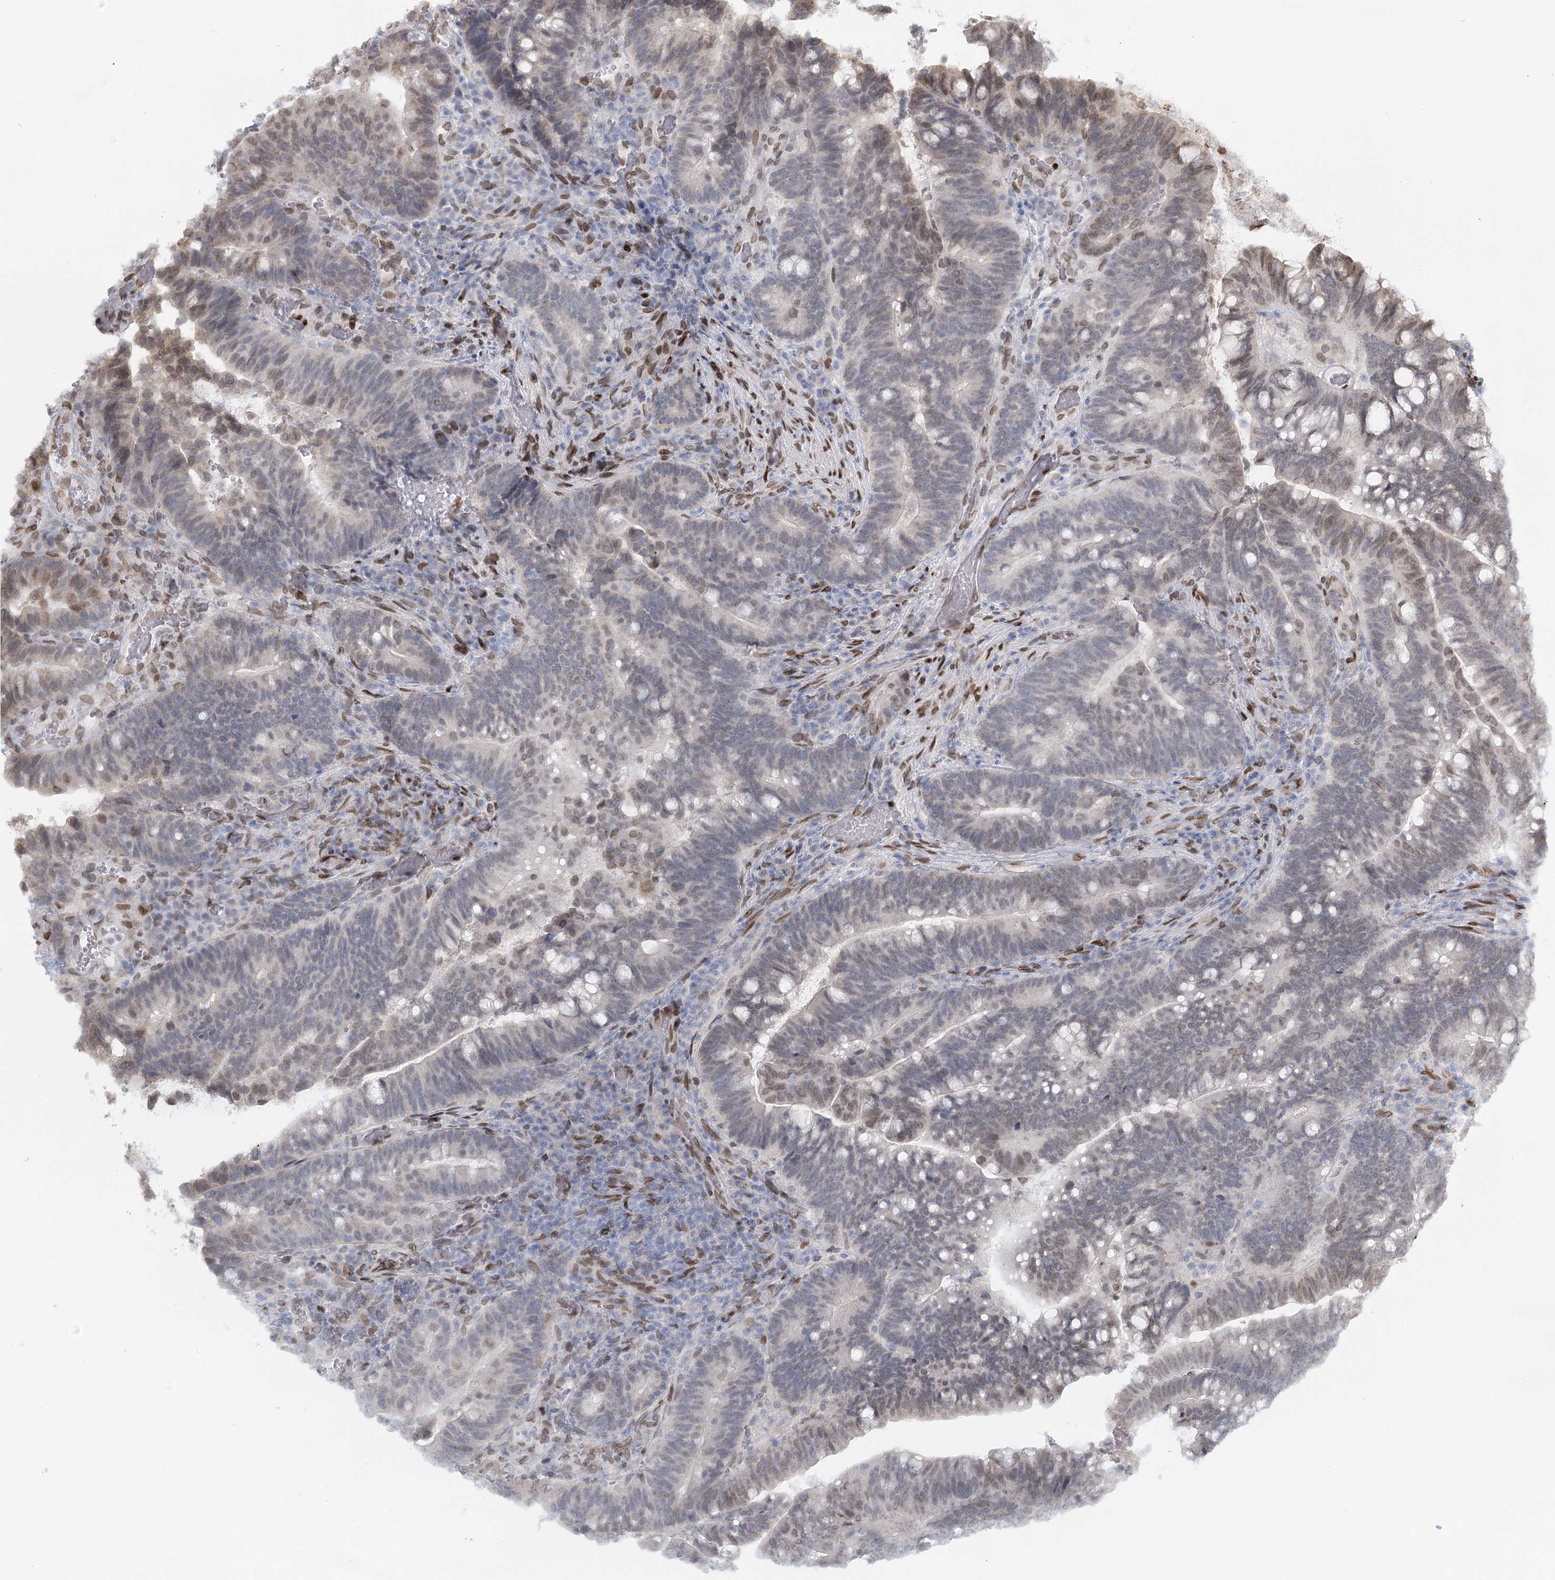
{"staining": {"intensity": "weak", "quantity": "<25%", "location": "nuclear"}, "tissue": "colorectal cancer", "cell_type": "Tumor cells", "image_type": "cancer", "snomed": [{"axis": "morphology", "description": "Adenocarcinoma, NOS"}, {"axis": "topography", "description": "Colon"}], "caption": "DAB immunohistochemical staining of colorectal adenocarcinoma exhibits no significant positivity in tumor cells.", "gene": "VWA5A", "patient": {"sex": "female", "age": 66}}